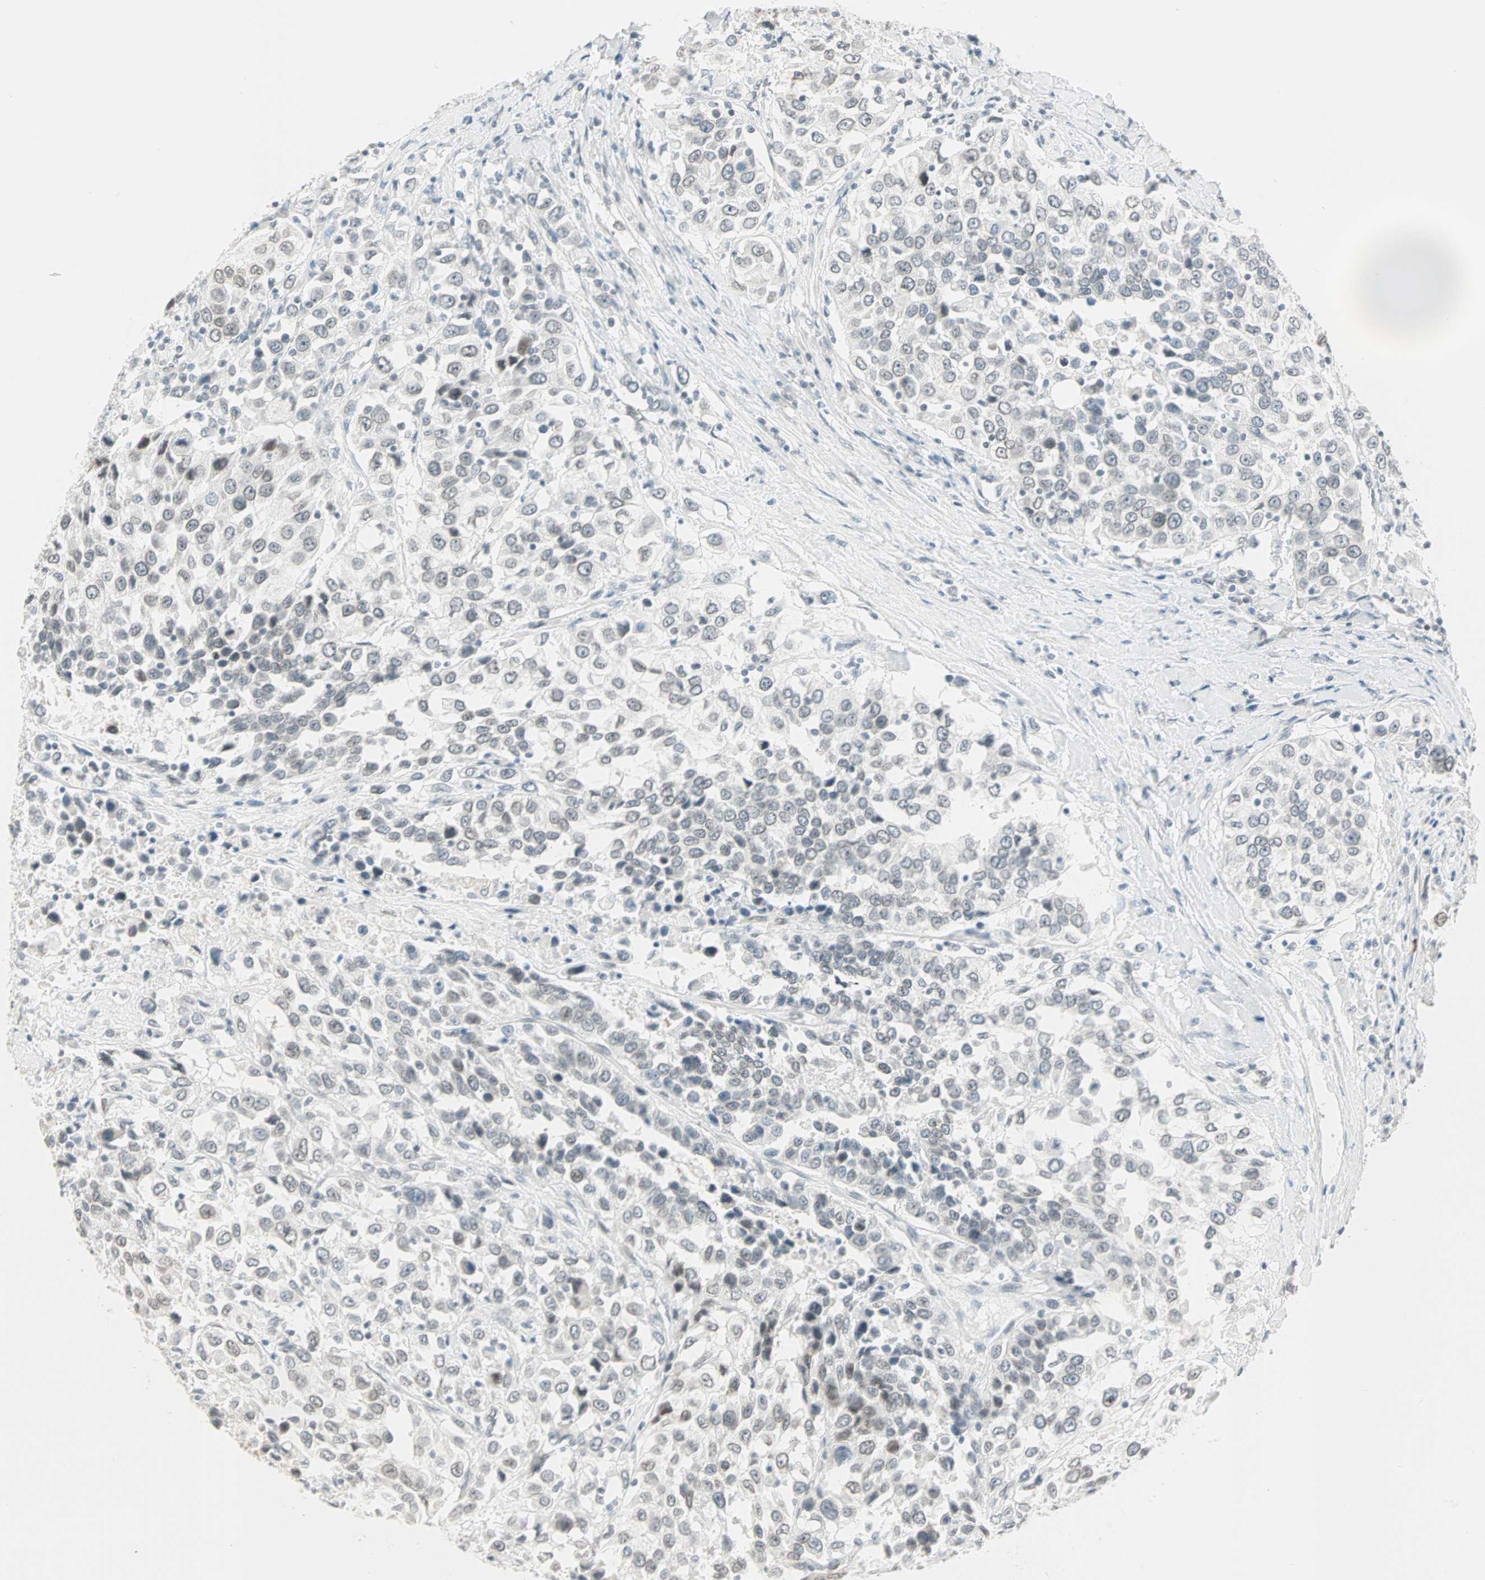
{"staining": {"intensity": "negative", "quantity": "none", "location": "none"}, "tissue": "urothelial cancer", "cell_type": "Tumor cells", "image_type": "cancer", "snomed": [{"axis": "morphology", "description": "Urothelial carcinoma, High grade"}, {"axis": "topography", "description": "Urinary bladder"}], "caption": "High magnification brightfield microscopy of high-grade urothelial carcinoma stained with DAB (brown) and counterstained with hematoxylin (blue): tumor cells show no significant staining.", "gene": "BCAN", "patient": {"sex": "female", "age": 80}}